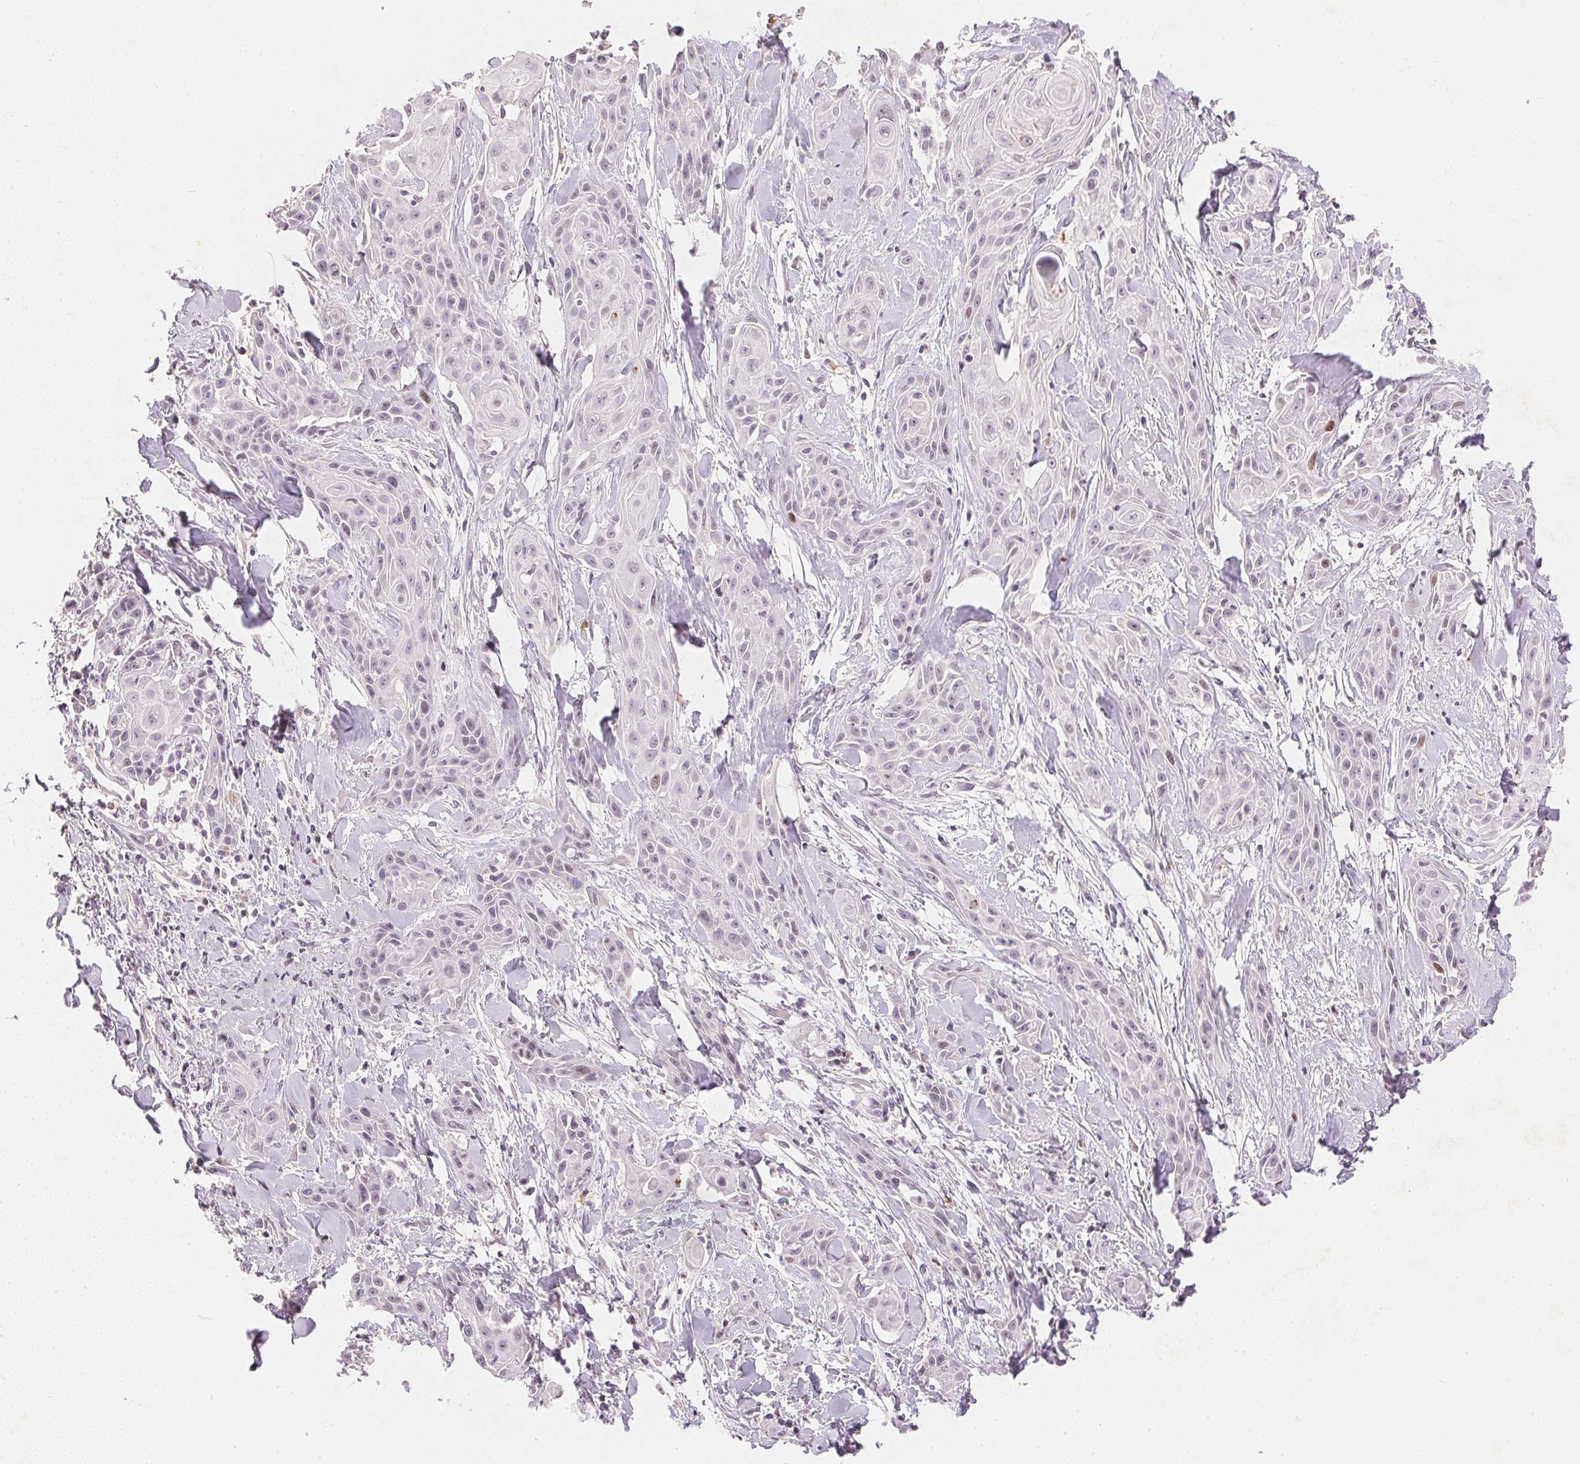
{"staining": {"intensity": "negative", "quantity": "none", "location": "none"}, "tissue": "skin cancer", "cell_type": "Tumor cells", "image_type": "cancer", "snomed": [{"axis": "morphology", "description": "Squamous cell carcinoma, NOS"}, {"axis": "topography", "description": "Skin"}, {"axis": "topography", "description": "Anal"}], "caption": "A high-resolution image shows immunohistochemistry staining of skin squamous cell carcinoma, which displays no significant expression in tumor cells.", "gene": "SMTN", "patient": {"sex": "male", "age": 64}}